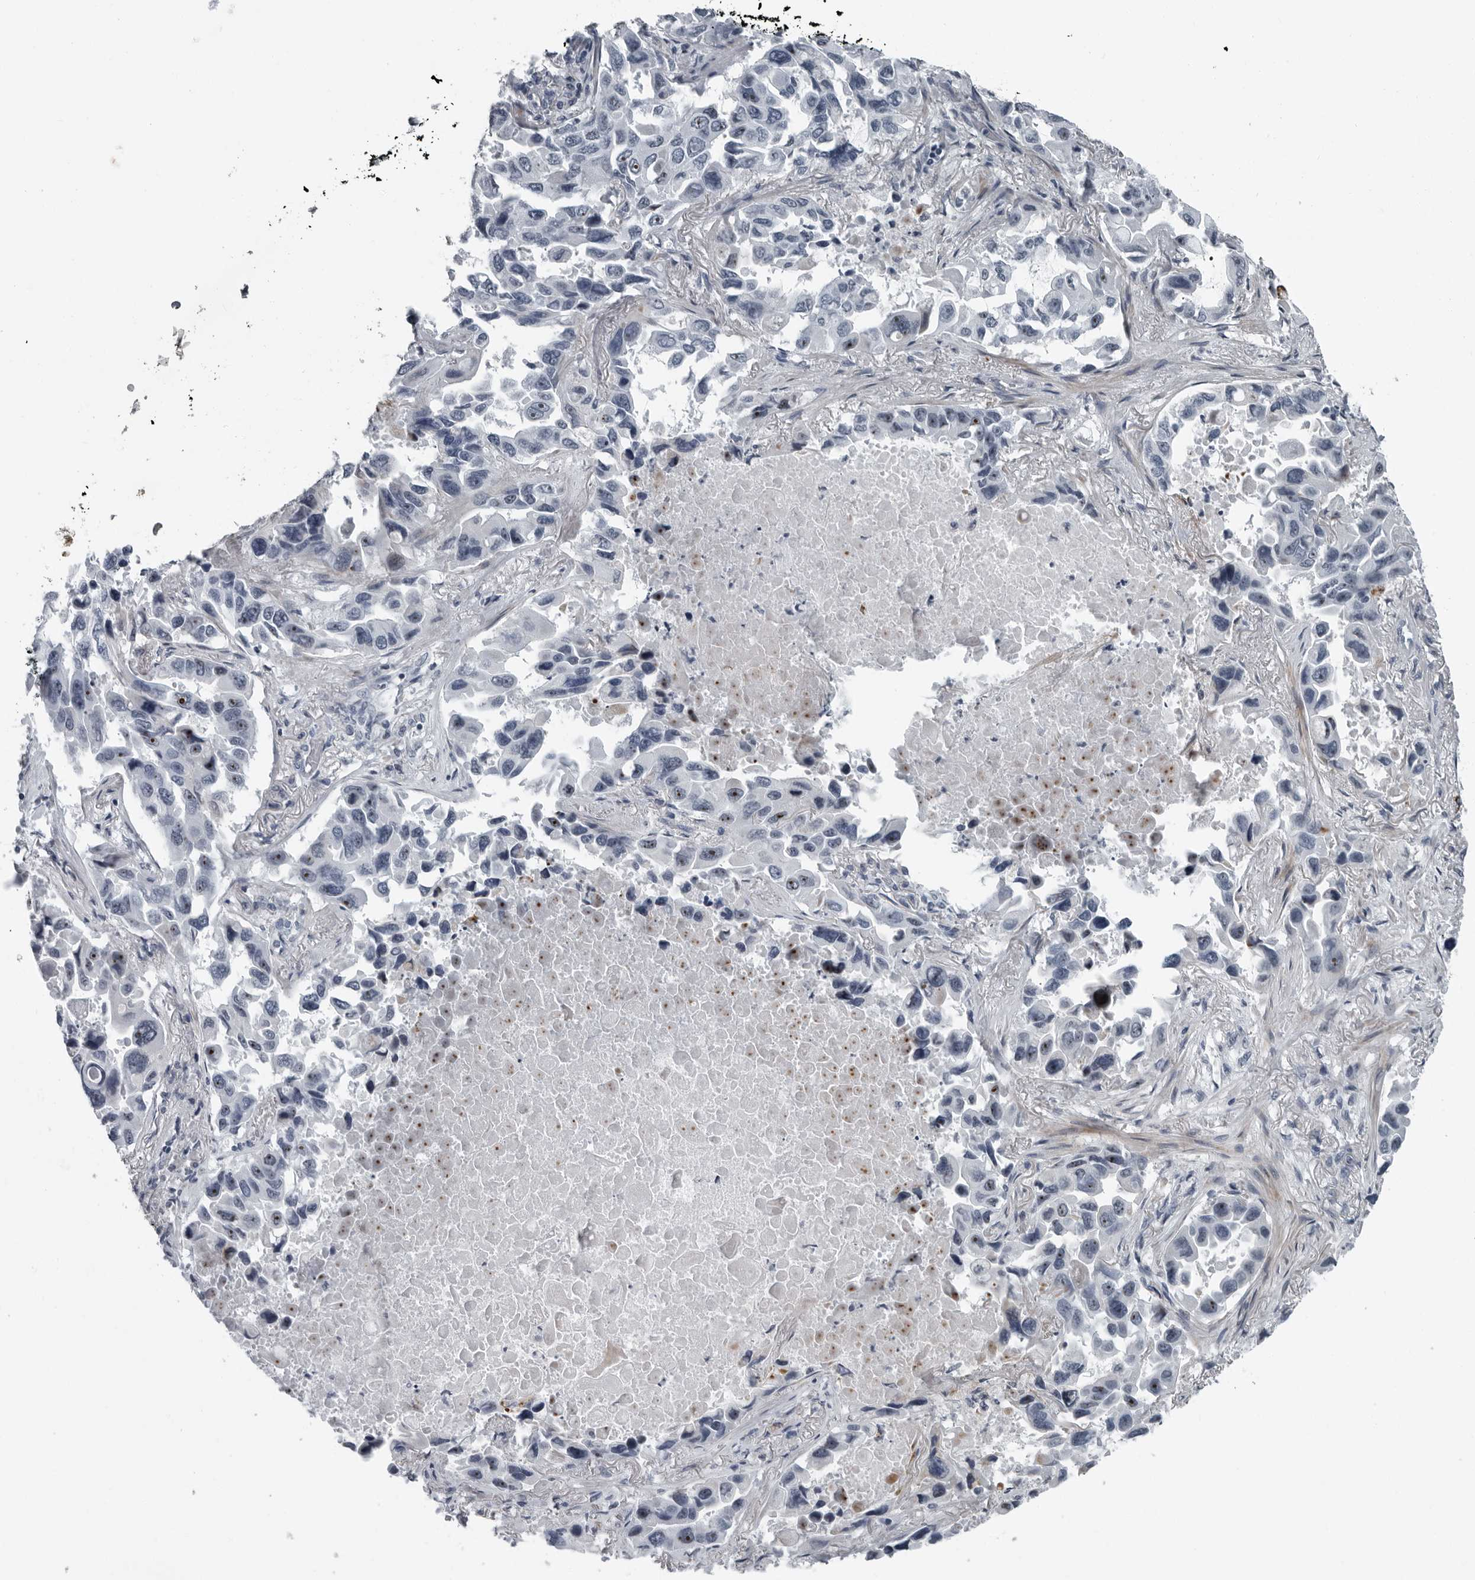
{"staining": {"intensity": "moderate", "quantity": "25%-75%", "location": "nuclear"}, "tissue": "lung cancer", "cell_type": "Tumor cells", "image_type": "cancer", "snomed": [{"axis": "morphology", "description": "Adenocarcinoma, NOS"}, {"axis": "topography", "description": "Lung"}], "caption": "Approximately 25%-75% of tumor cells in lung cancer (adenocarcinoma) display moderate nuclear protein staining as visualized by brown immunohistochemical staining.", "gene": "PDCD11", "patient": {"sex": "male", "age": 64}}